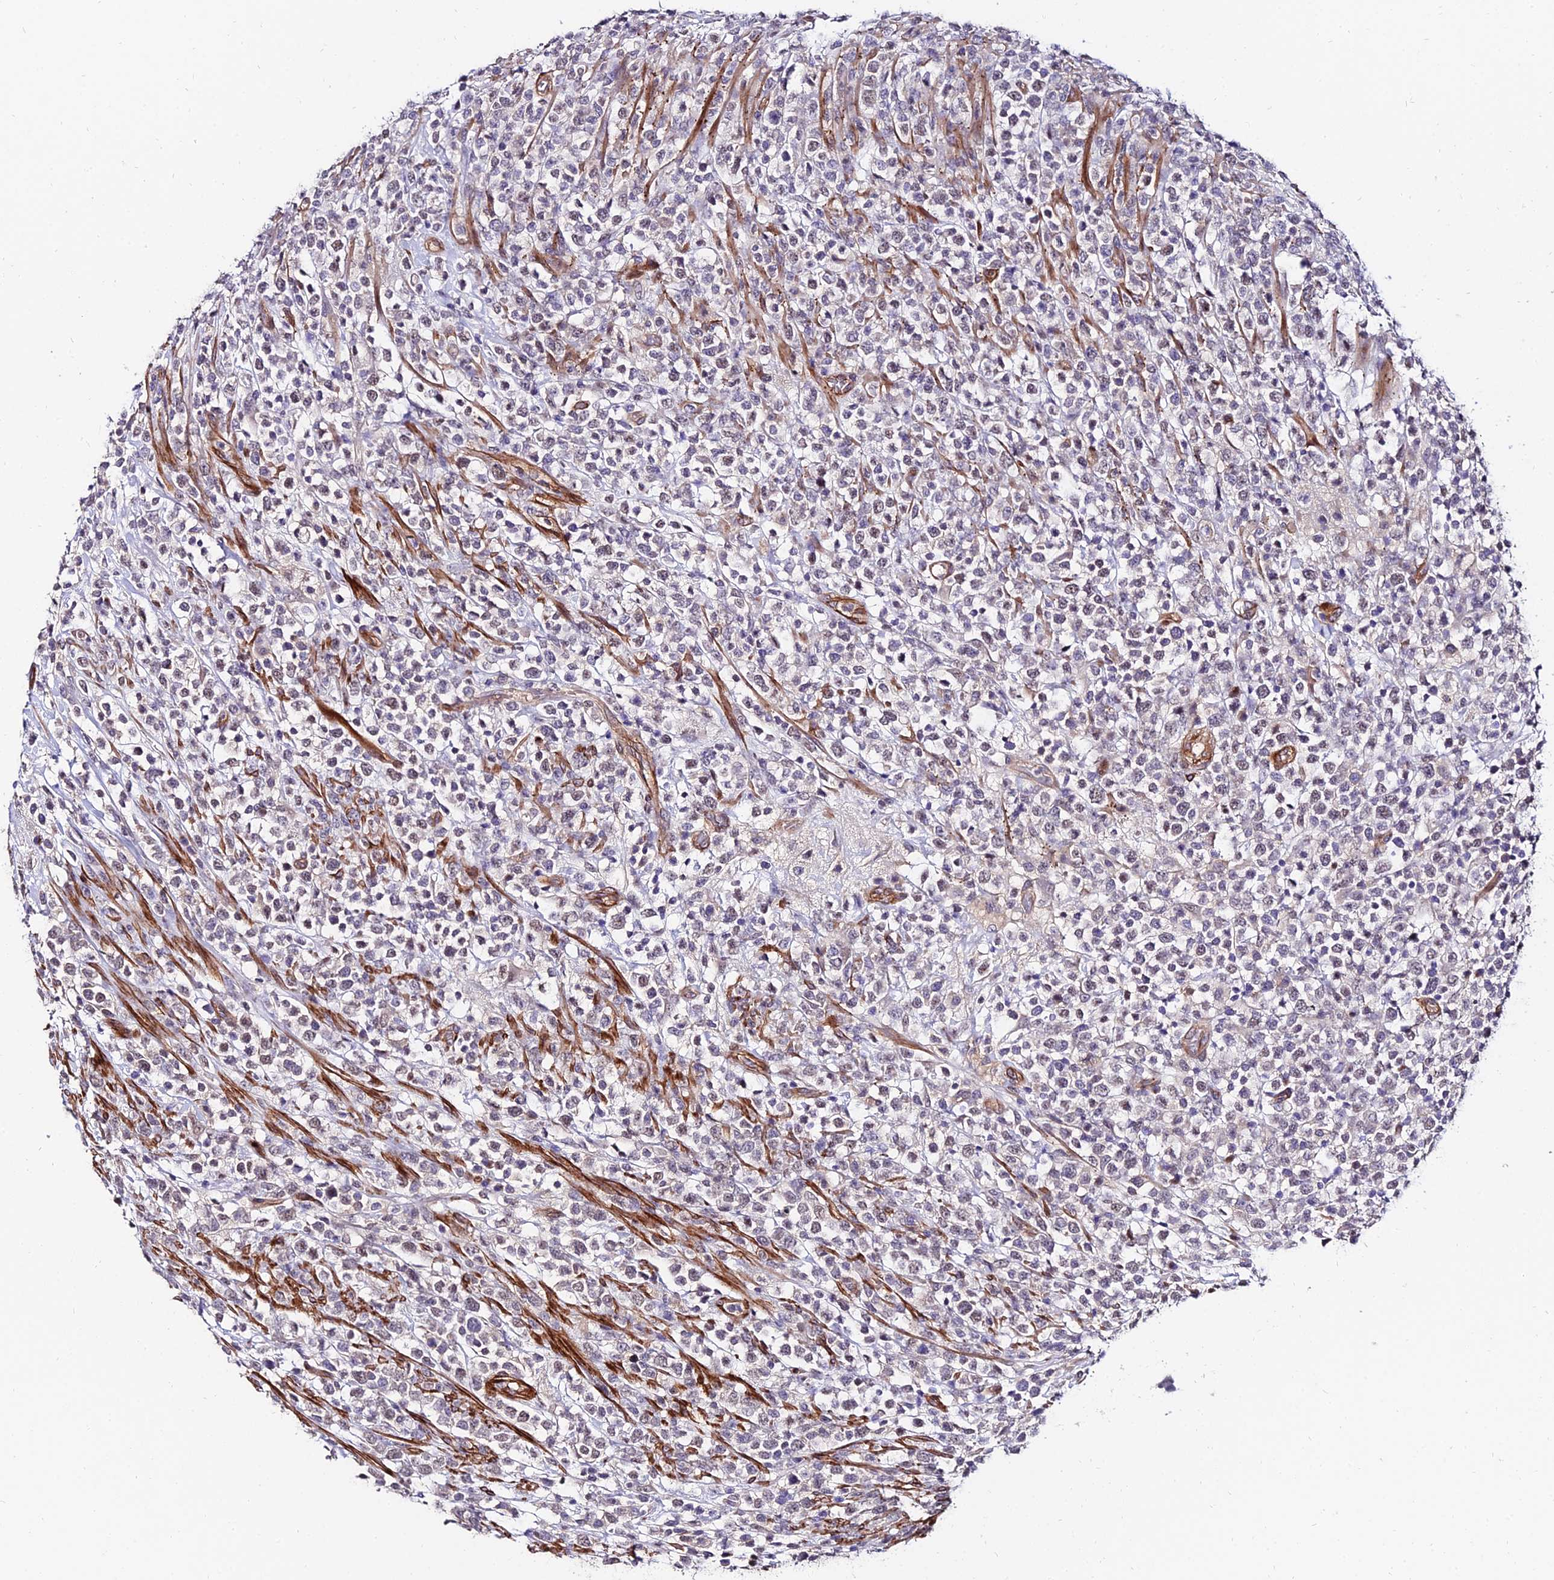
{"staining": {"intensity": "negative", "quantity": "none", "location": "none"}, "tissue": "lymphoma", "cell_type": "Tumor cells", "image_type": "cancer", "snomed": [{"axis": "morphology", "description": "Malignant lymphoma, non-Hodgkin's type, High grade"}, {"axis": "topography", "description": "Colon"}], "caption": "Tumor cells show no significant protein expression in malignant lymphoma, non-Hodgkin's type (high-grade). (Immunohistochemistry, brightfield microscopy, high magnification).", "gene": "ALDH3B2", "patient": {"sex": "female", "age": 53}}